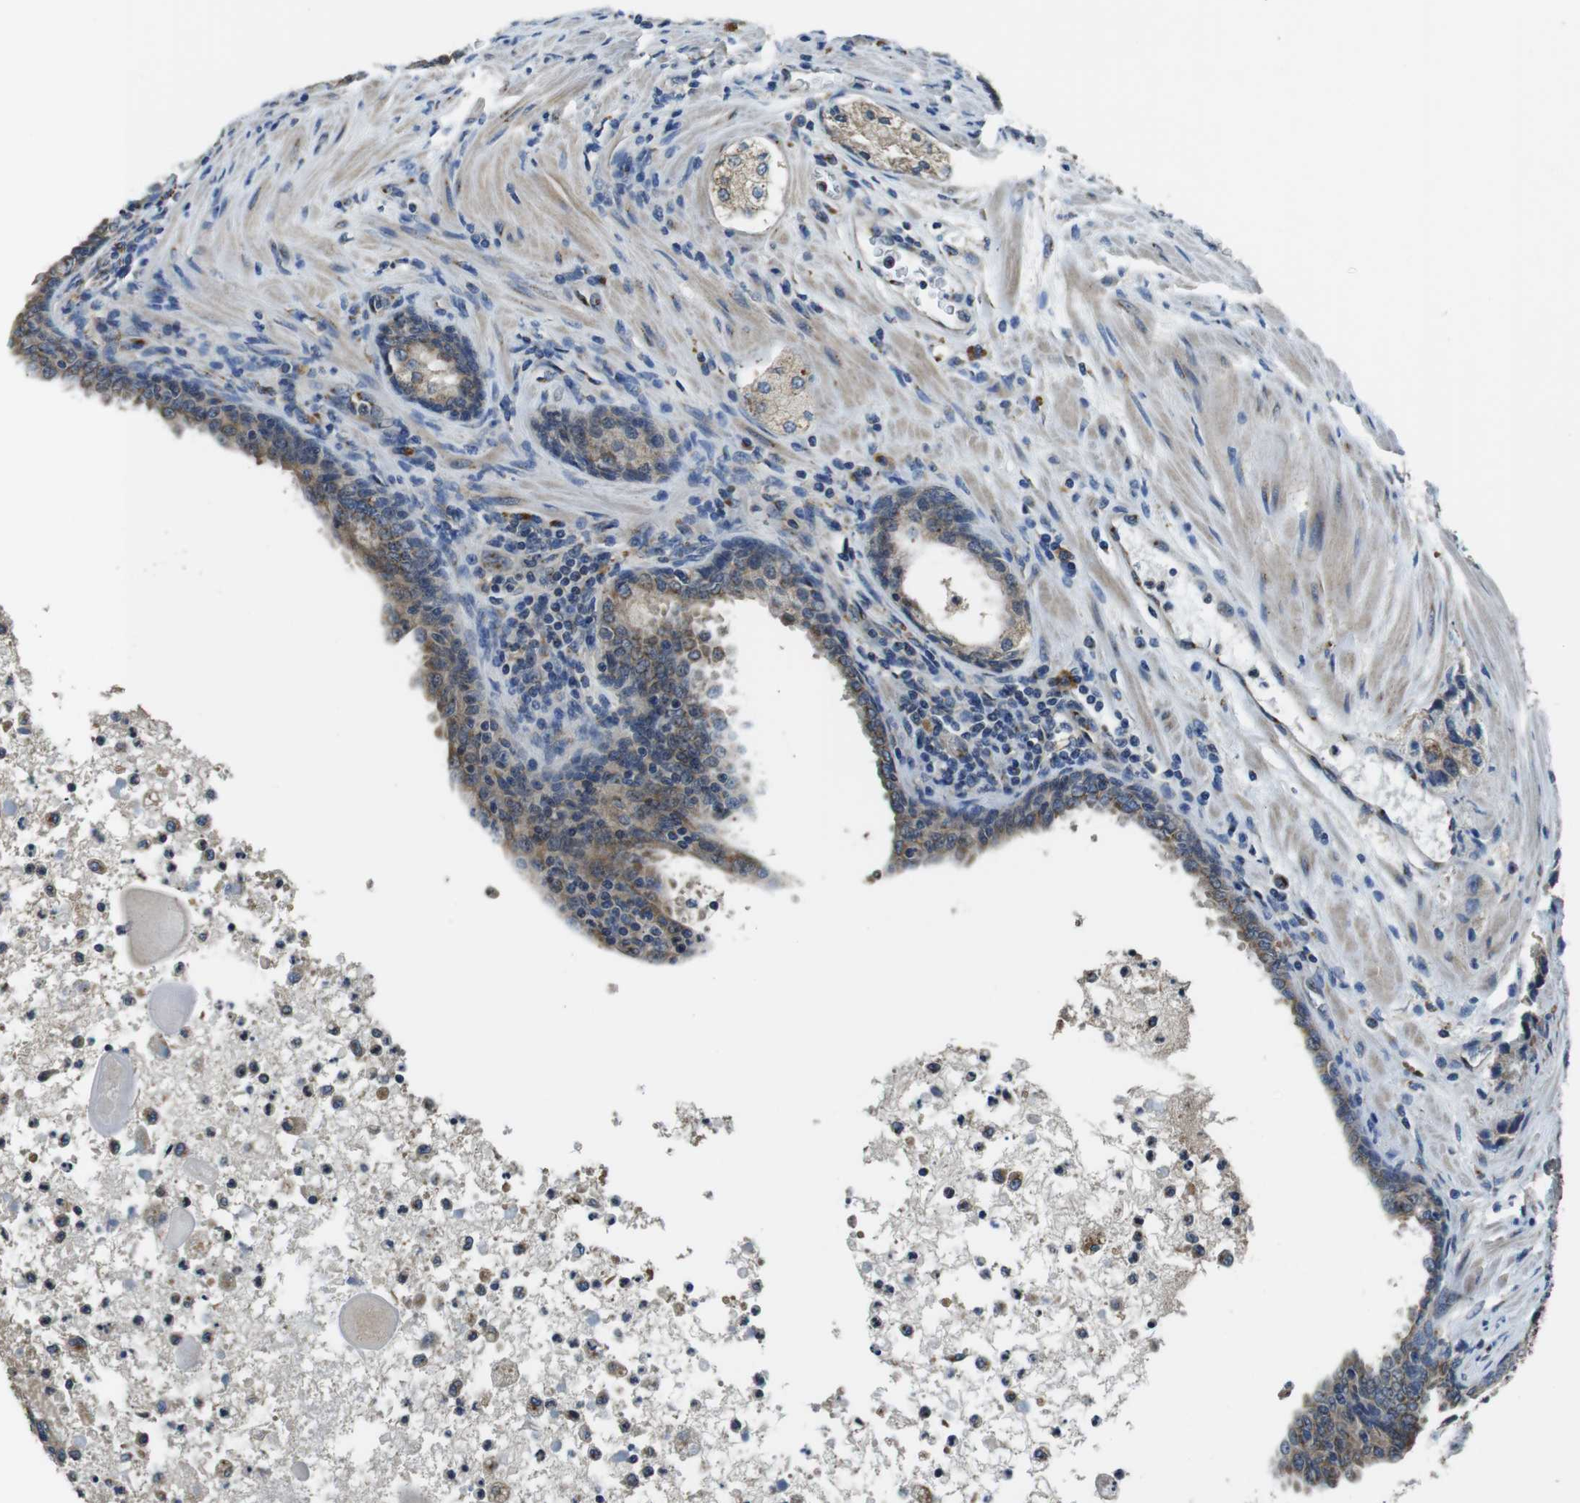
{"staining": {"intensity": "moderate", "quantity": "25%-75%", "location": "cytoplasmic/membranous"}, "tissue": "prostate cancer", "cell_type": "Tumor cells", "image_type": "cancer", "snomed": [{"axis": "morphology", "description": "Adenocarcinoma, High grade"}, {"axis": "topography", "description": "Prostate"}], "caption": "Immunohistochemistry (IHC) histopathology image of neoplastic tissue: prostate high-grade adenocarcinoma stained using immunohistochemistry demonstrates medium levels of moderate protein expression localized specifically in the cytoplasmic/membranous of tumor cells, appearing as a cytoplasmic/membranous brown color.", "gene": "RAB6A", "patient": {"sex": "male", "age": 58}}